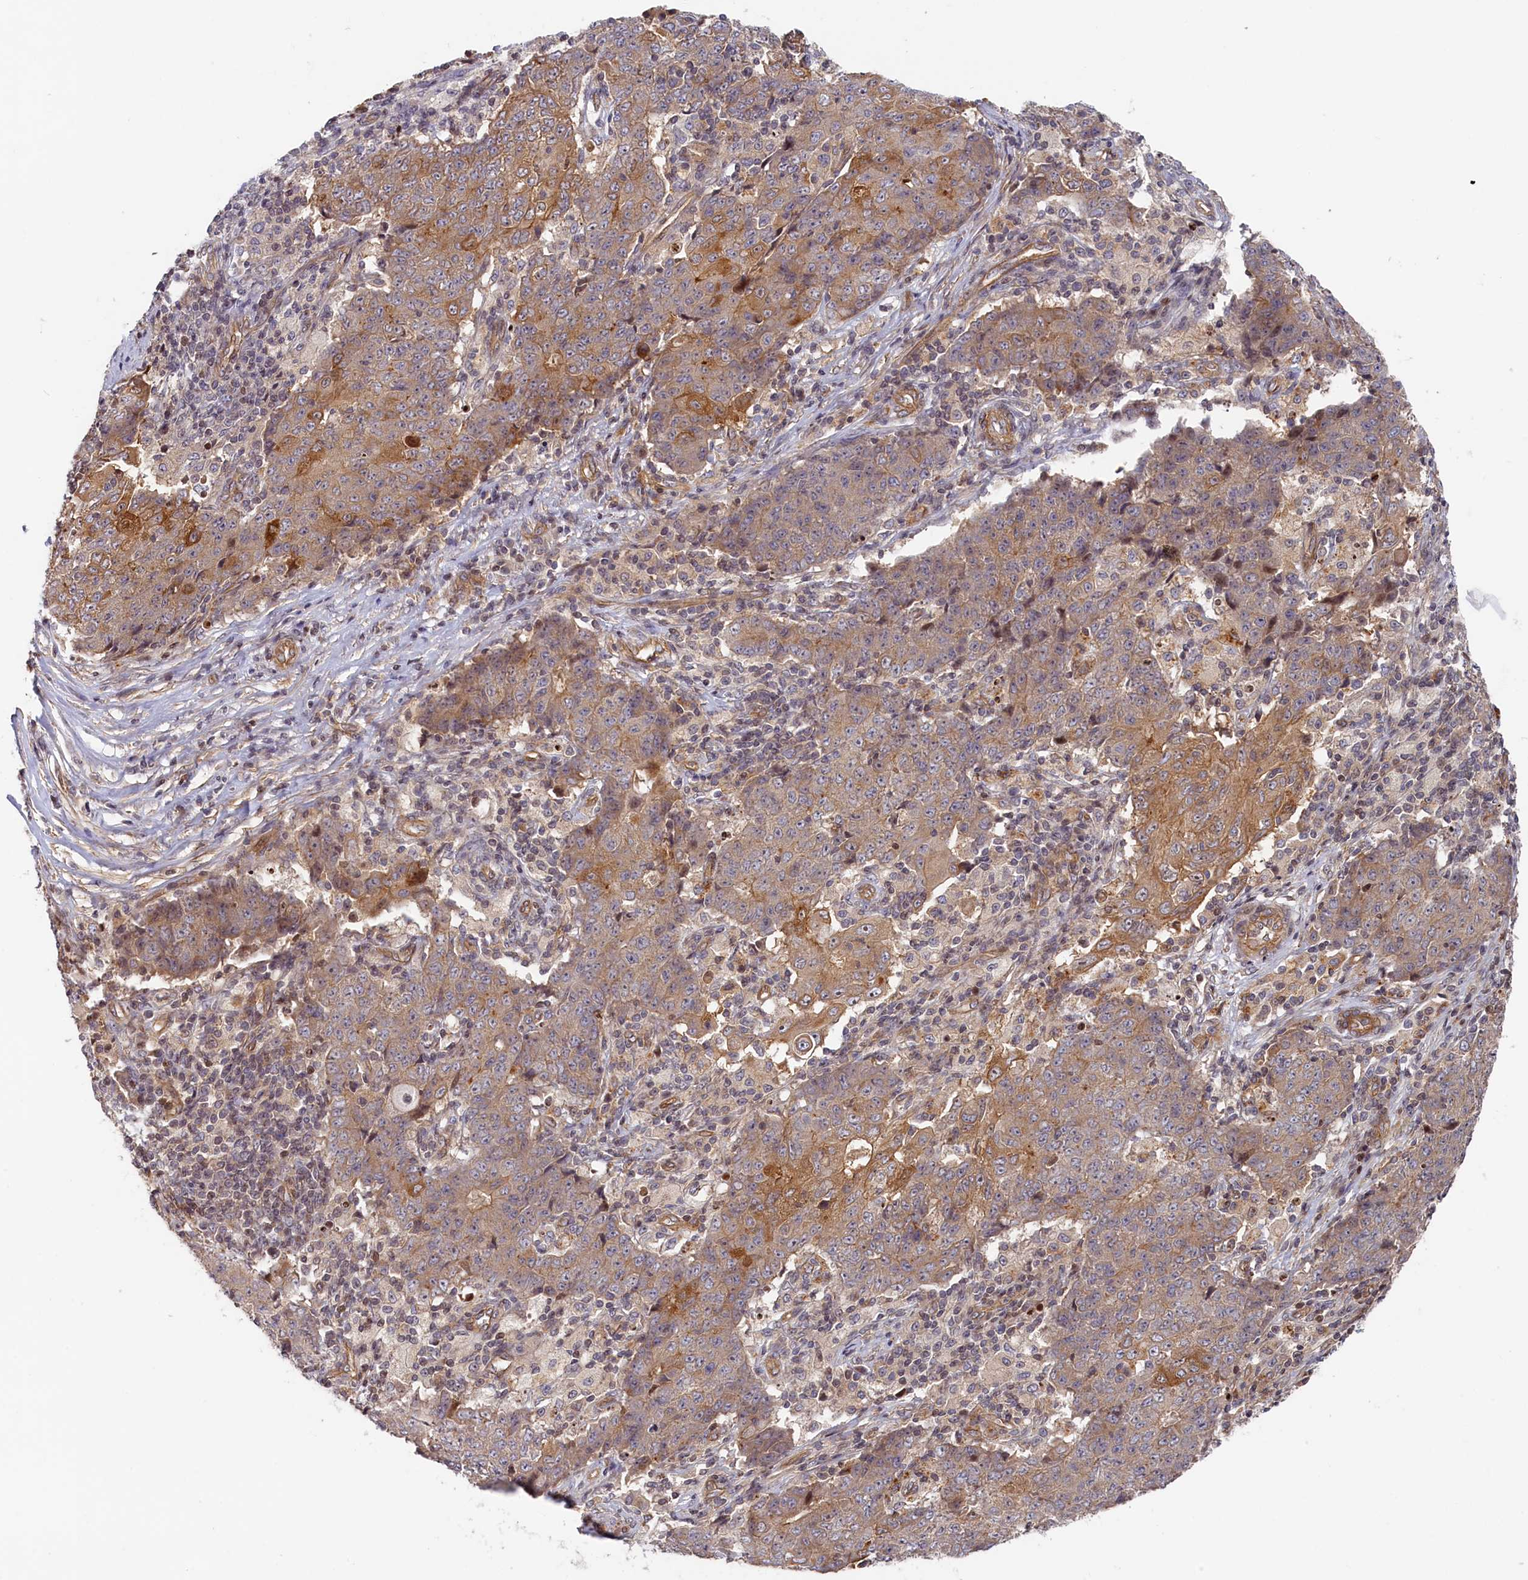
{"staining": {"intensity": "moderate", "quantity": "<25%", "location": "cytoplasmic/membranous"}, "tissue": "ovarian cancer", "cell_type": "Tumor cells", "image_type": "cancer", "snomed": [{"axis": "morphology", "description": "Carcinoma, endometroid"}, {"axis": "topography", "description": "Ovary"}], "caption": "A brown stain shows moderate cytoplasmic/membranous positivity of a protein in human ovarian endometroid carcinoma tumor cells. (brown staining indicates protein expression, while blue staining denotes nuclei).", "gene": "CEP44", "patient": {"sex": "female", "age": 42}}